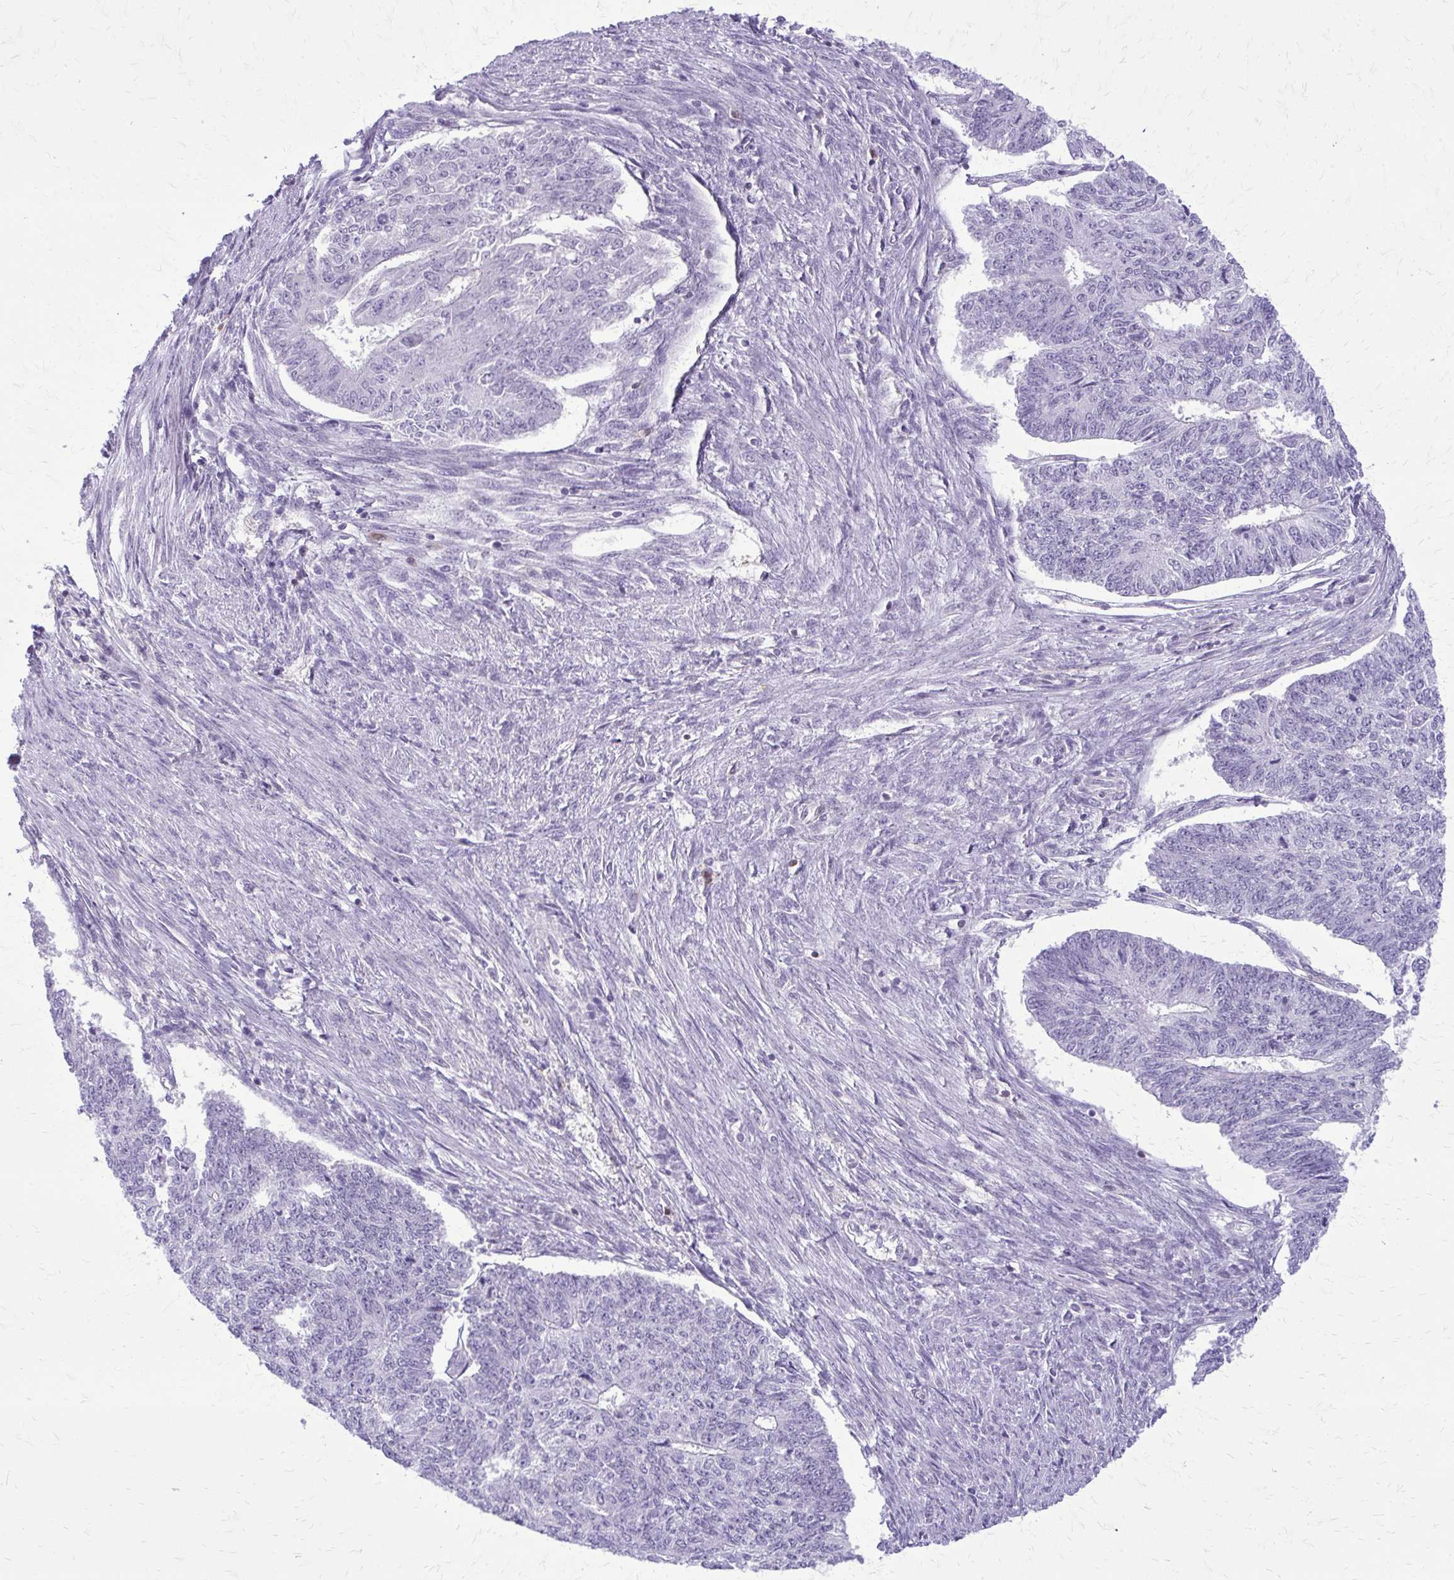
{"staining": {"intensity": "negative", "quantity": "none", "location": "none"}, "tissue": "endometrial cancer", "cell_type": "Tumor cells", "image_type": "cancer", "snomed": [{"axis": "morphology", "description": "Adenocarcinoma, NOS"}, {"axis": "topography", "description": "Endometrium"}], "caption": "High power microscopy micrograph of an immunohistochemistry (IHC) photomicrograph of adenocarcinoma (endometrial), revealing no significant expression in tumor cells.", "gene": "GLRX", "patient": {"sex": "female", "age": 32}}